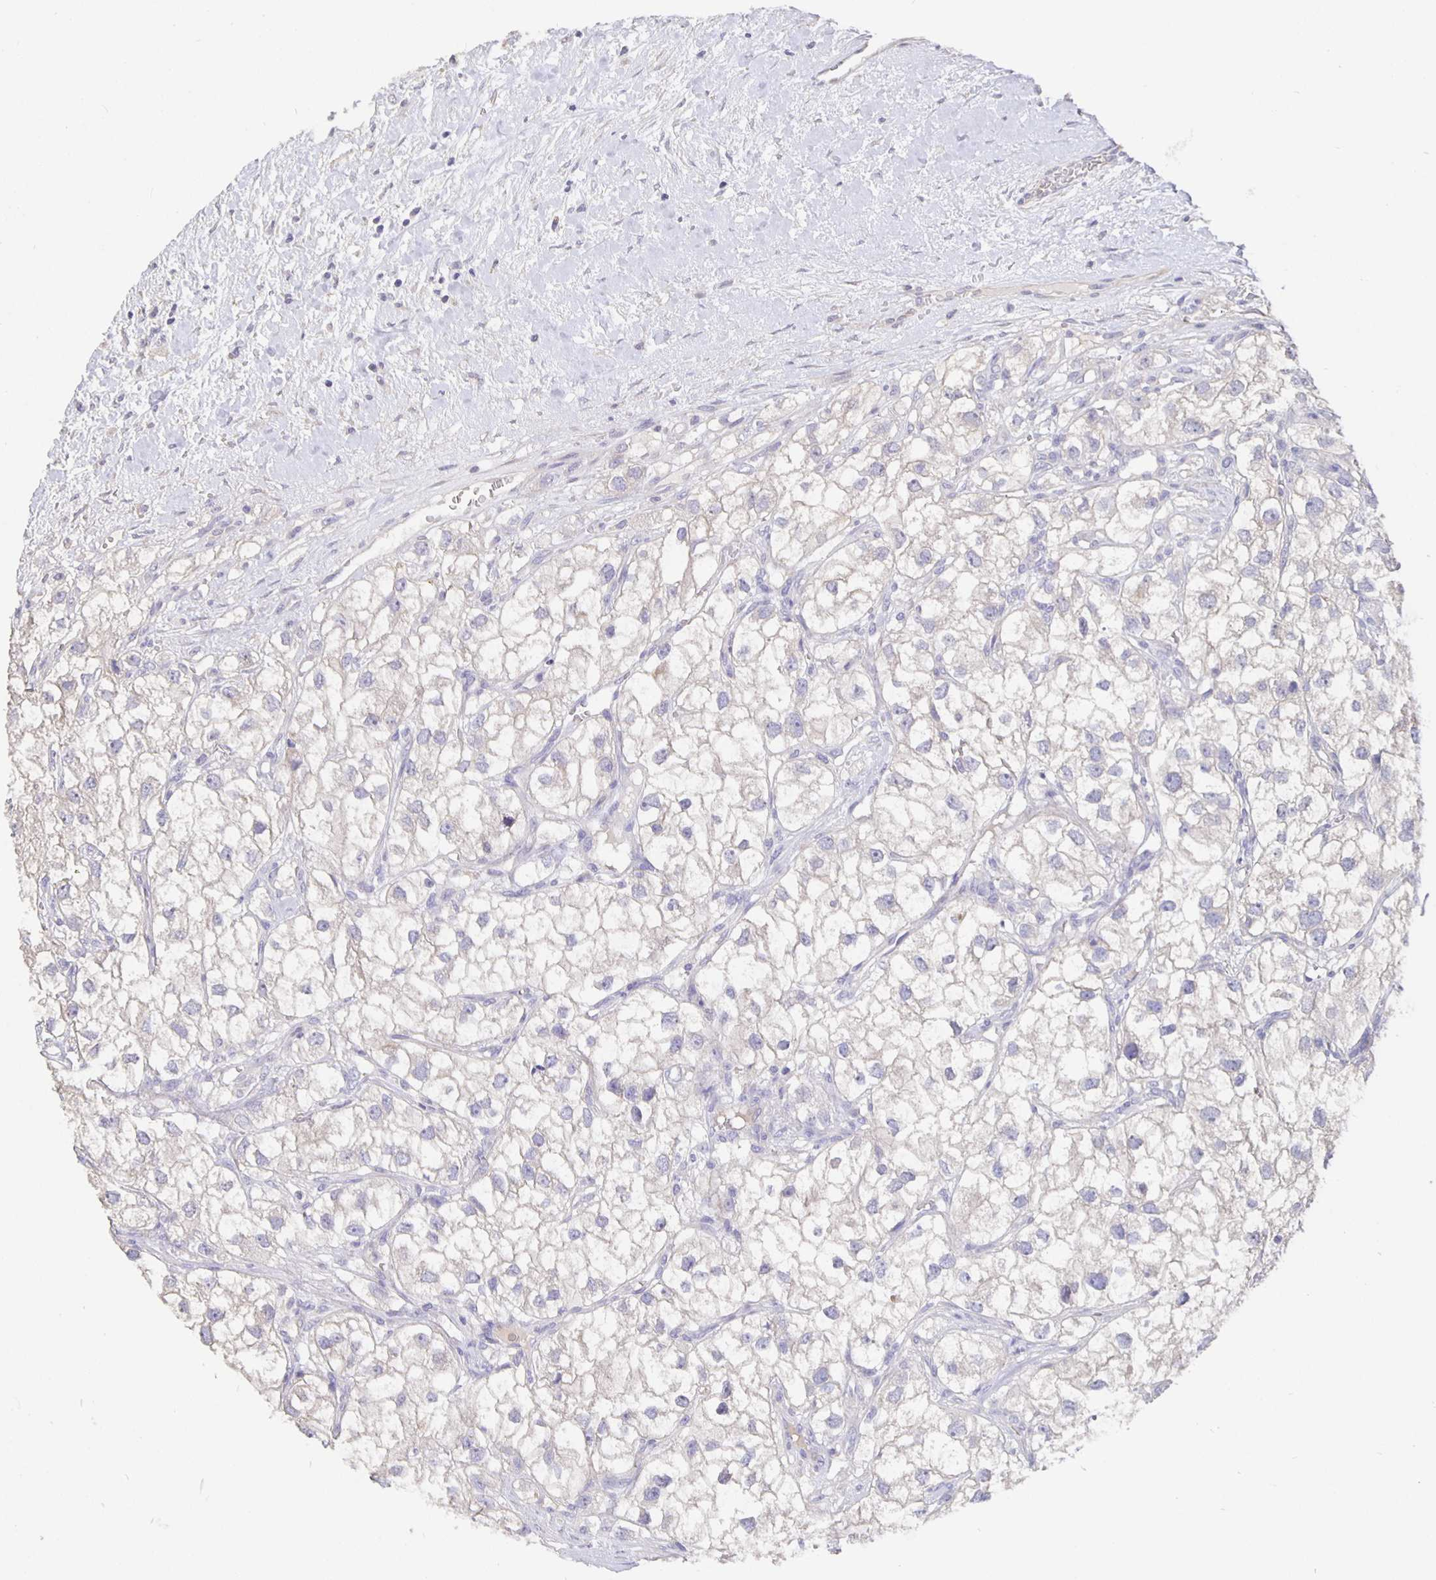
{"staining": {"intensity": "negative", "quantity": "none", "location": "none"}, "tissue": "renal cancer", "cell_type": "Tumor cells", "image_type": "cancer", "snomed": [{"axis": "morphology", "description": "Adenocarcinoma, NOS"}, {"axis": "topography", "description": "Kidney"}], "caption": "High power microscopy micrograph of an immunohistochemistry photomicrograph of renal cancer (adenocarcinoma), revealing no significant staining in tumor cells.", "gene": "CFAP74", "patient": {"sex": "male", "age": 59}}